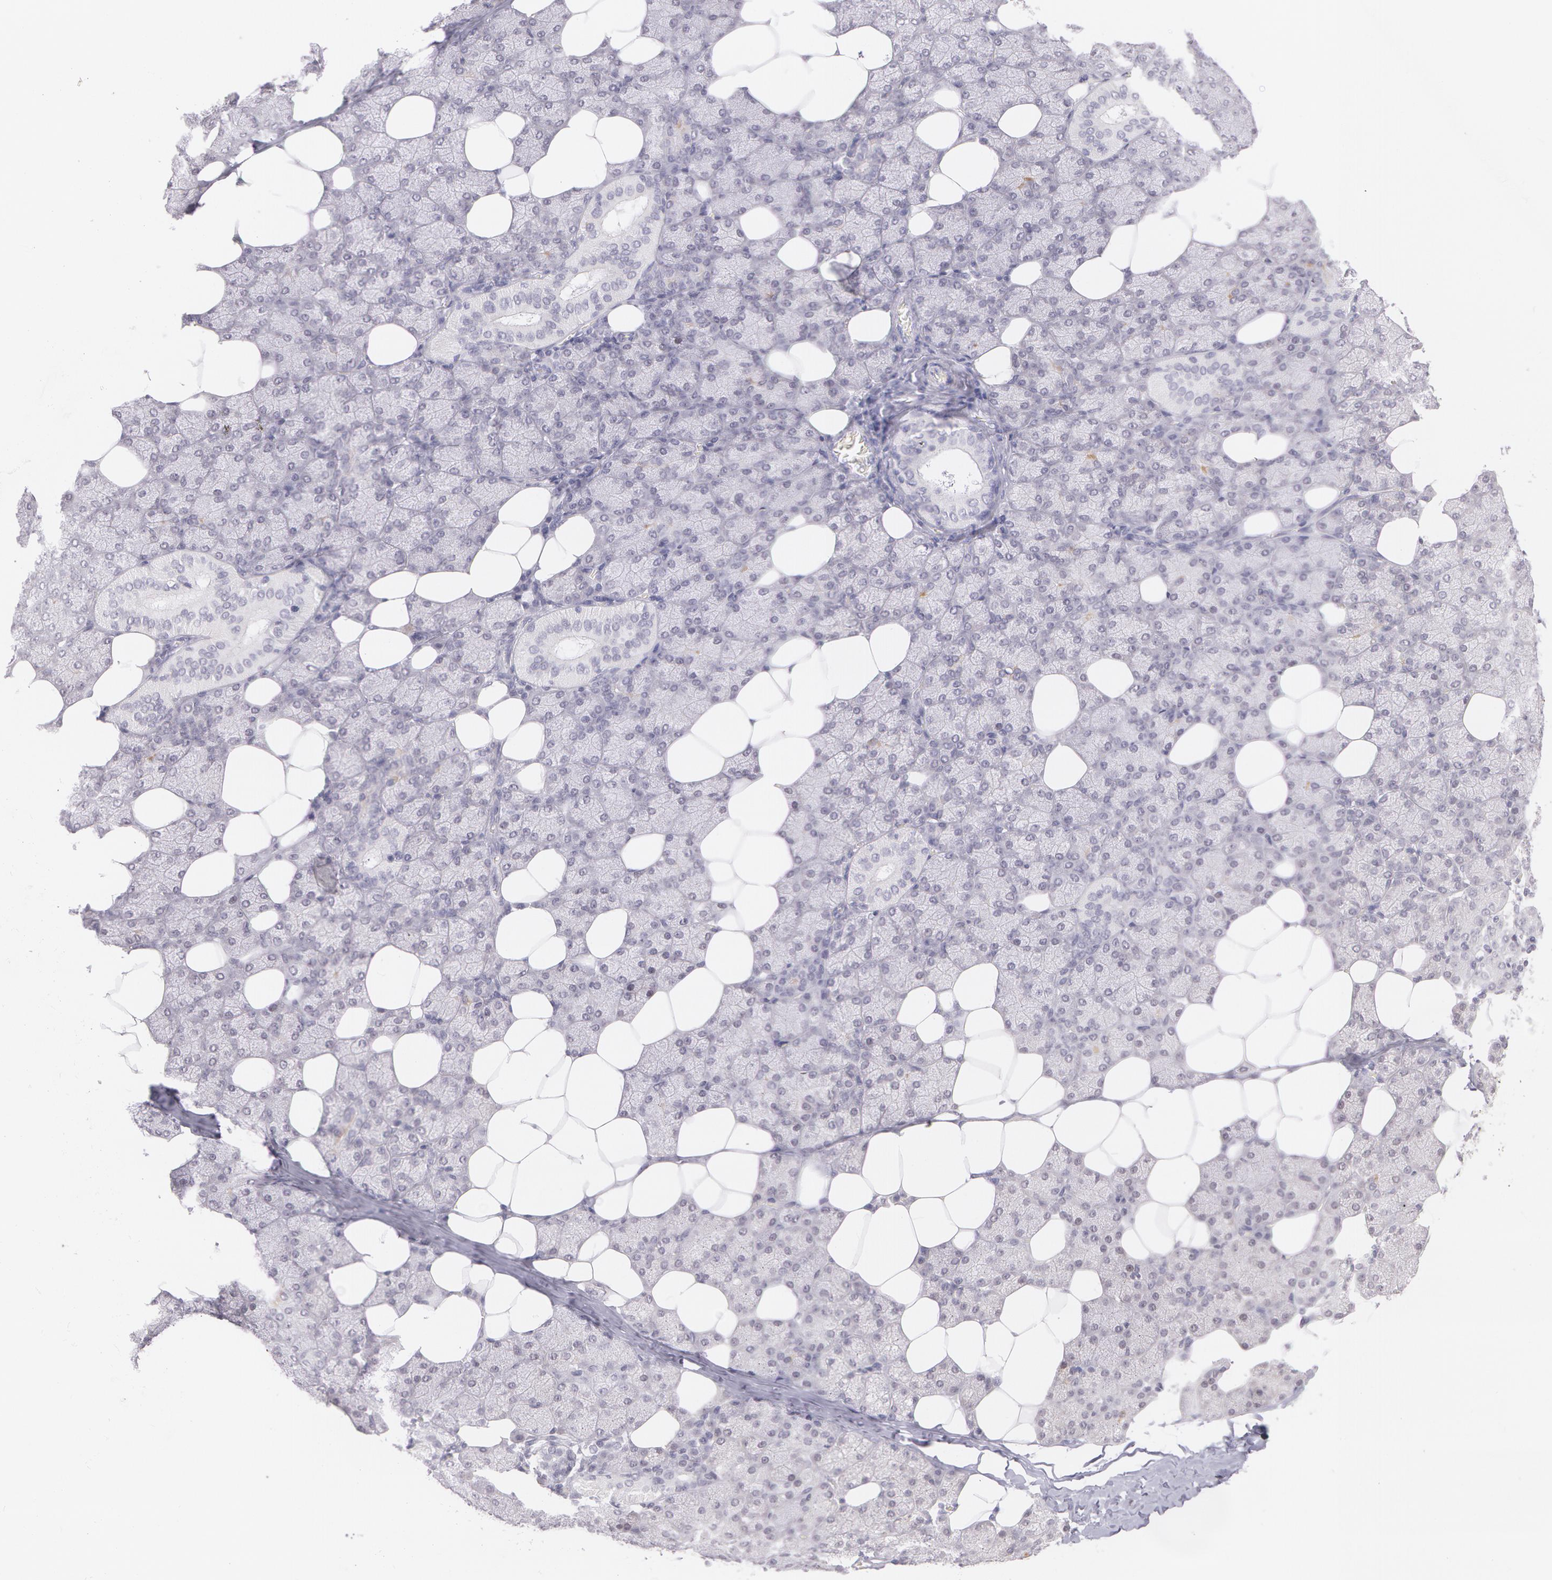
{"staining": {"intensity": "negative", "quantity": "none", "location": "none"}, "tissue": "salivary gland", "cell_type": "Glandular cells", "image_type": "normal", "snomed": [{"axis": "morphology", "description": "Normal tissue, NOS"}, {"axis": "topography", "description": "Lymph node"}, {"axis": "topography", "description": "Salivary gland"}], "caption": "This is an immunohistochemistry (IHC) photomicrograph of benign salivary gland. There is no expression in glandular cells.", "gene": "LBP", "patient": {"sex": "male", "age": 8}}